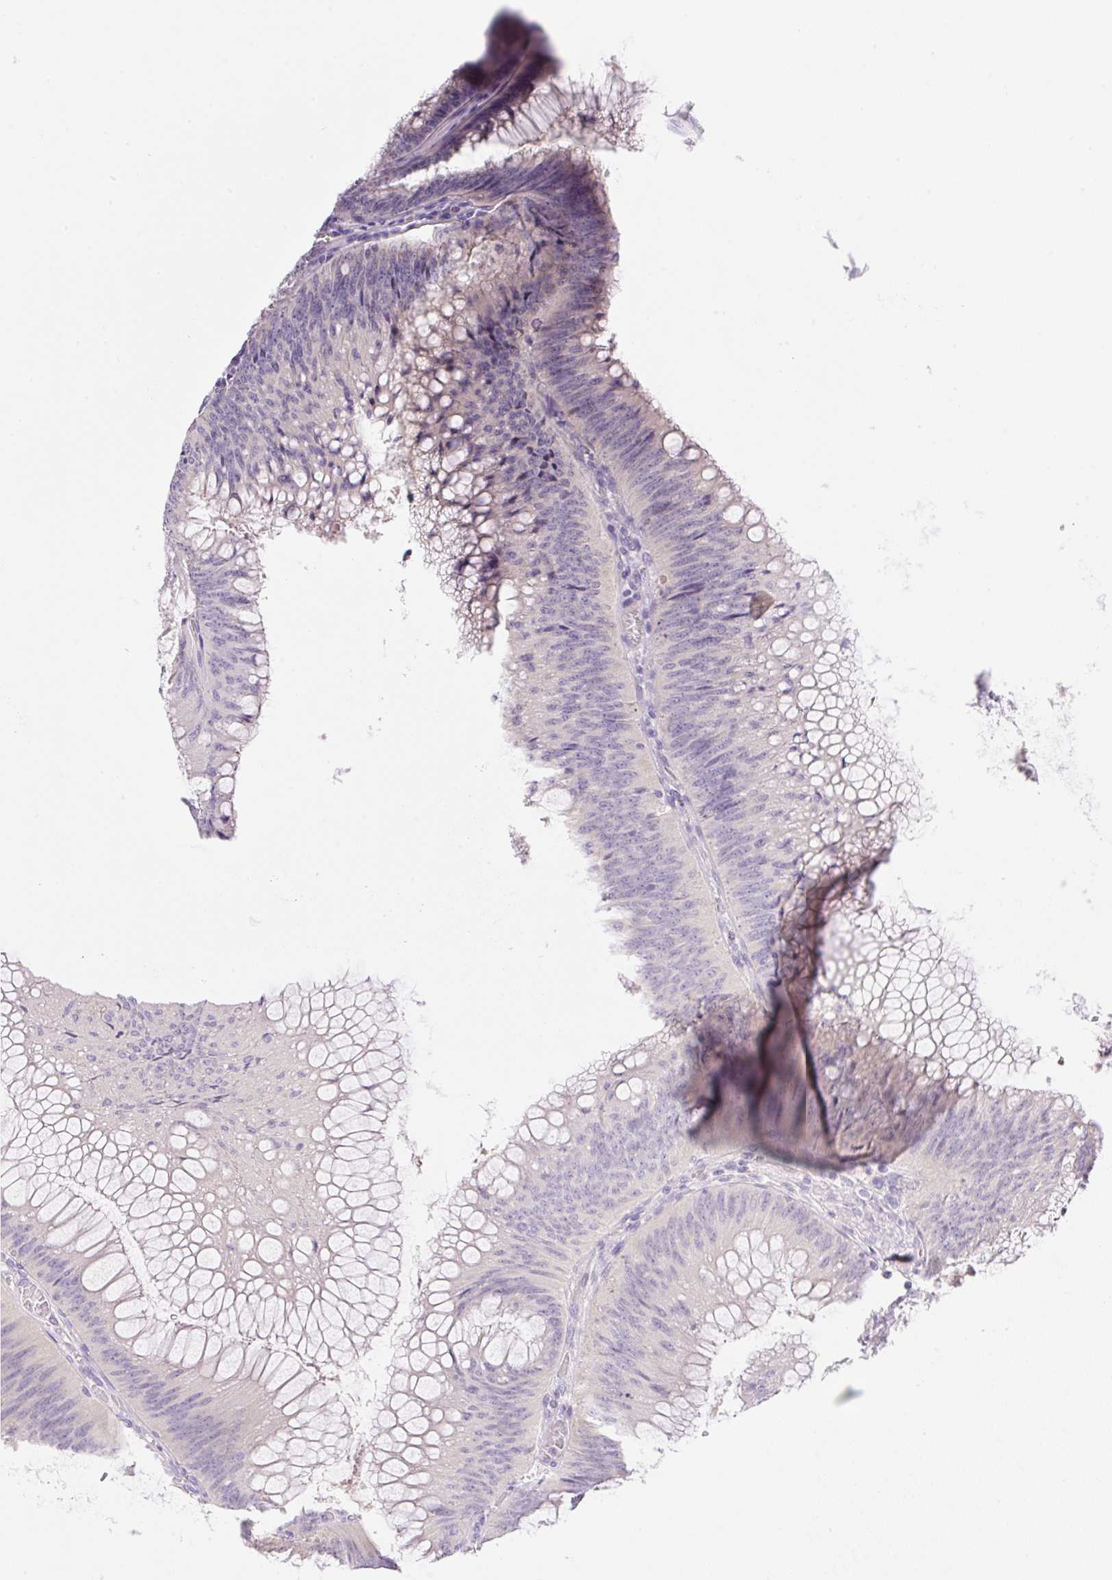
{"staining": {"intensity": "negative", "quantity": "none", "location": "none"}, "tissue": "colorectal cancer", "cell_type": "Tumor cells", "image_type": "cancer", "snomed": [{"axis": "morphology", "description": "Adenocarcinoma, NOS"}, {"axis": "topography", "description": "Rectum"}], "caption": "Tumor cells show no significant expression in colorectal cancer. Nuclei are stained in blue.", "gene": "DENND5A", "patient": {"sex": "female", "age": 72}}